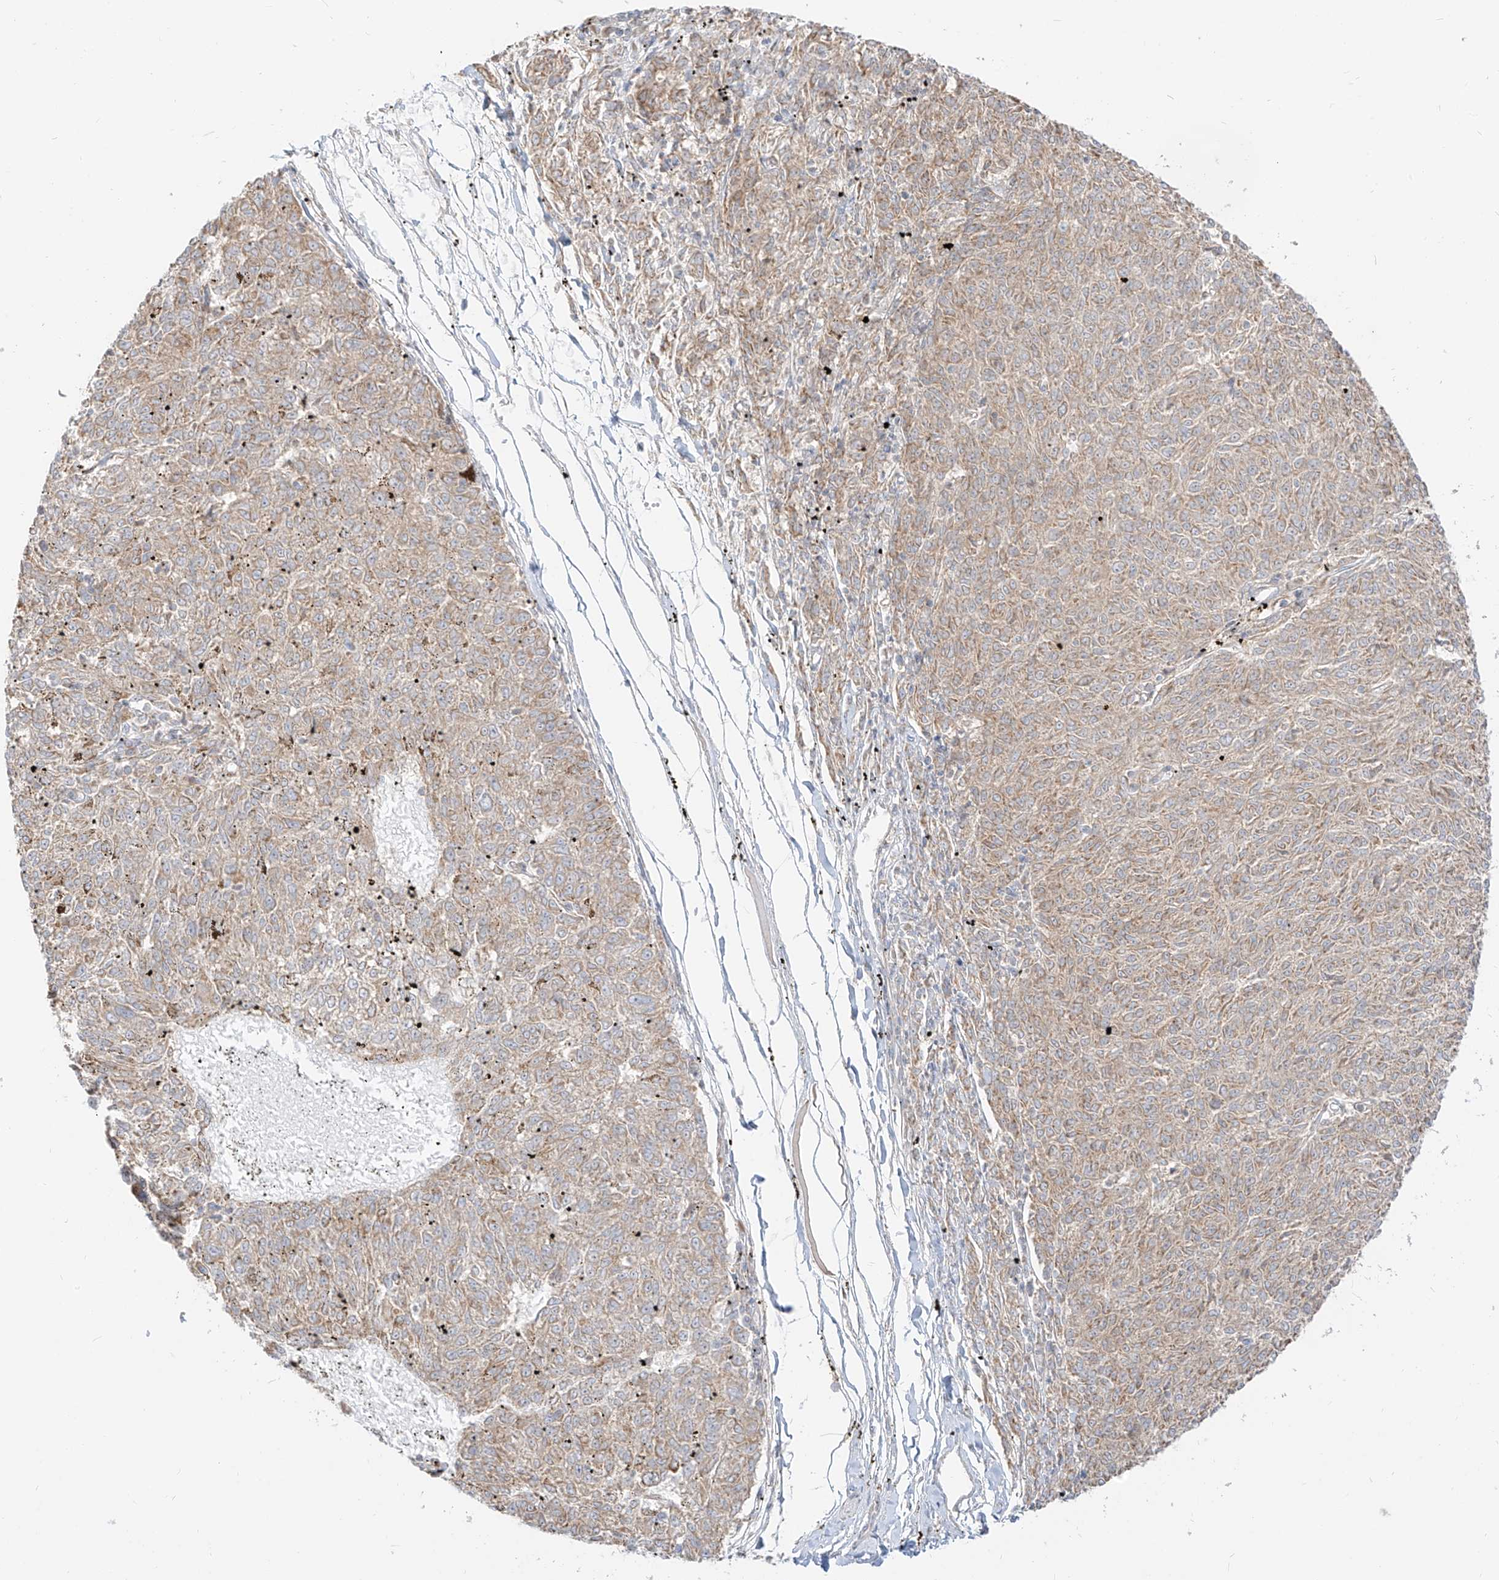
{"staining": {"intensity": "weak", "quantity": ">75%", "location": "cytoplasmic/membranous"}, "tissue": "melanoma", "cell_type": "Tumor cells", "image_type": "cancer", "snomed": [{"axis": "morphology", "description": "Malignant melanoma, NOS"}, {"axis": "topography", "description": "Skin"}], "caption": "Immunohistochemical staining of human melanoma displays low levels of weak cytoplasmic/membranous staining in about >75% of tumor cells.", "gene": "ZIM3", "patient": {"sex": "female", "age": 72}}